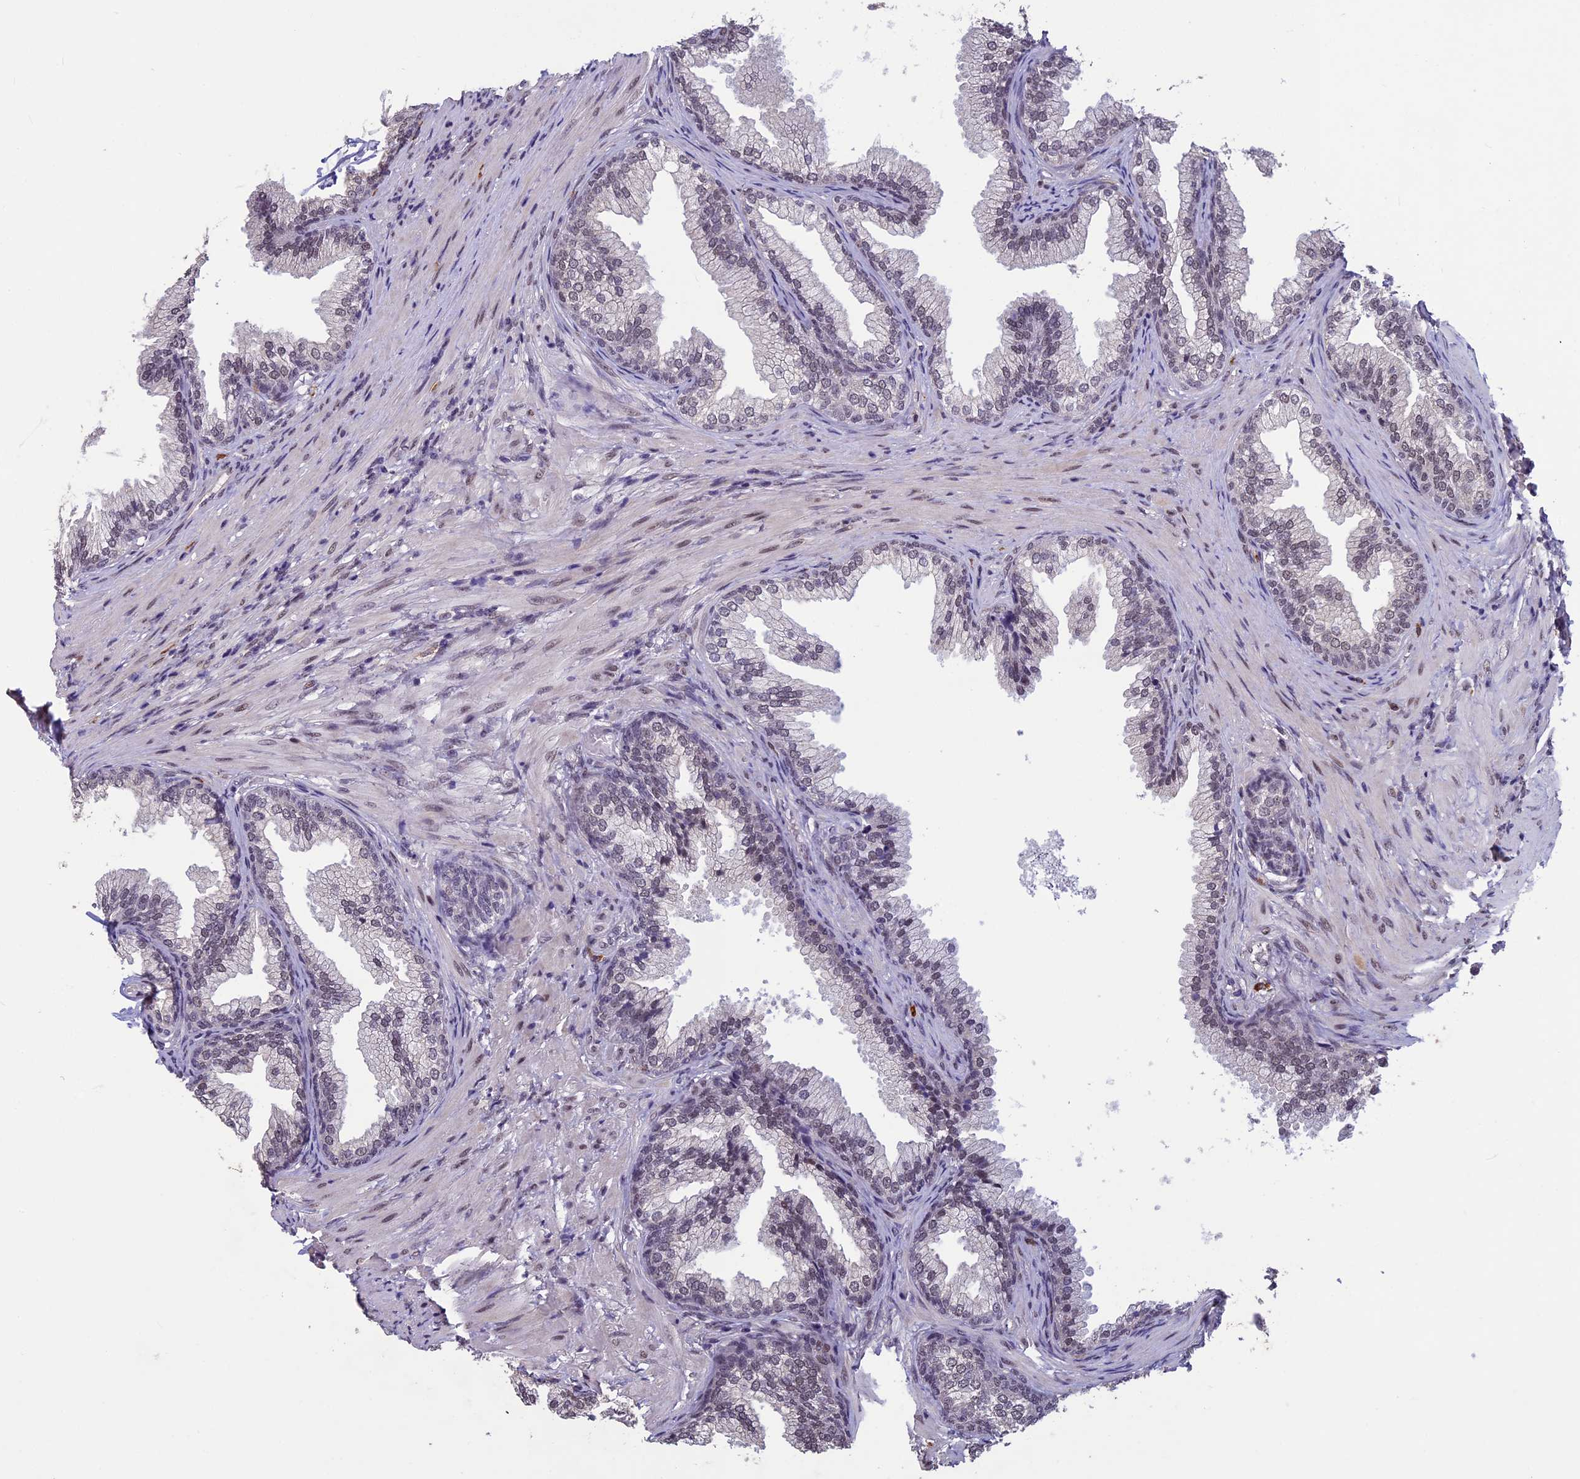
{"staining": {"intensity": "weak", "quantity": "25%-75%", "location": "cytoplasmic/membranous,nuclear"}, "tissue": "prostate", "cell_type": "Glandular cells", "image_type": "normal", "snomed": [{"axis": "morphology", "description": "Normal tissue, NOS"}, {"axis": "topography", "description": "Prostate"}], "caption": "A brown stain highlights weak cytoplasmic/membranous,nuclear staining of a protein in glandular cells of benign human prostate. (brown staining indicates protein expression, while blue staining denotes nuclei).", "gene": "RNF40", "patient": {"sex": "male", "age": 76}}